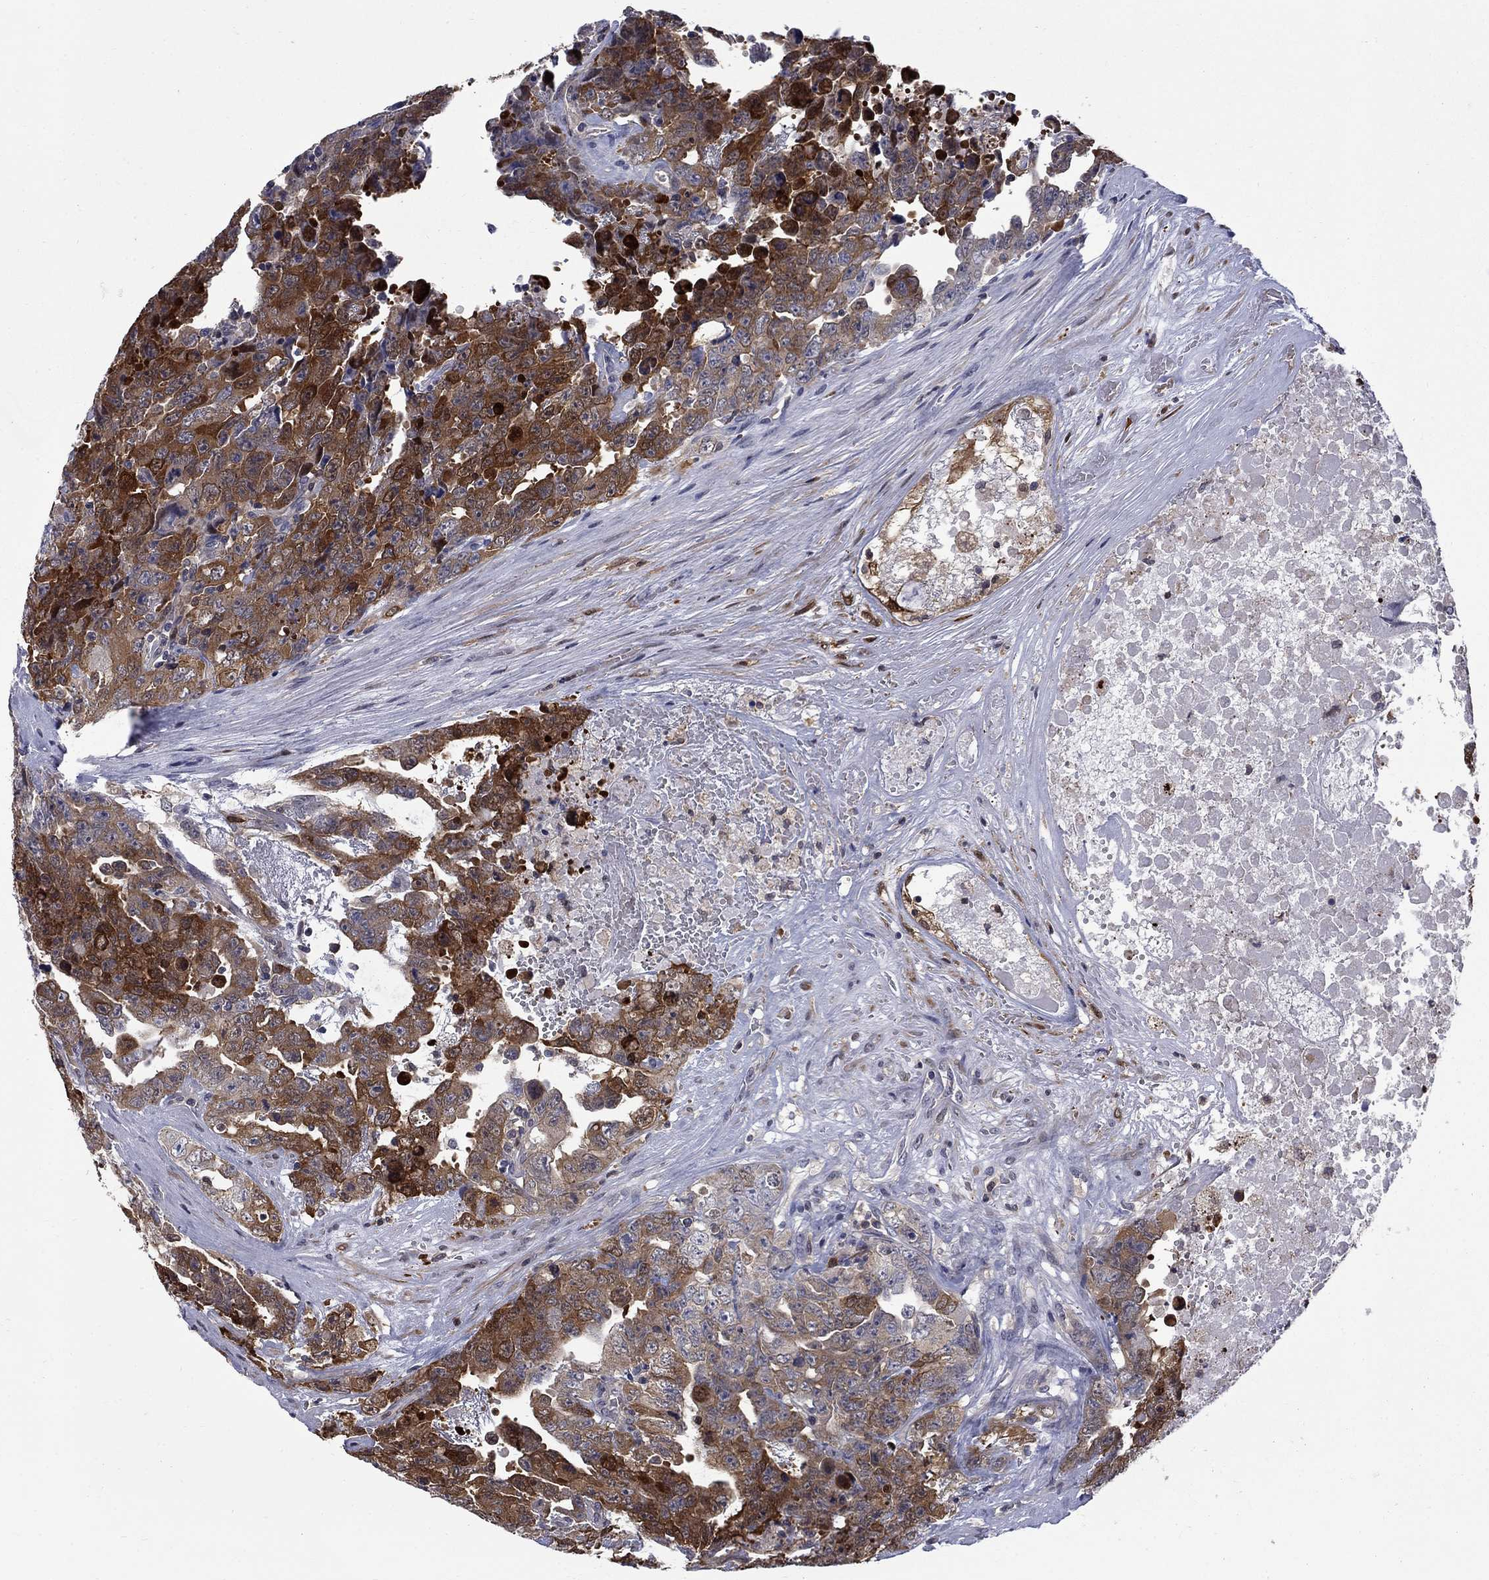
{"staining": {"intensity": "strong", "quantity": ">75%", "location": "cytoplasmic/membranous"}, "tissue": "testis cancer", "cell_type": "Tumor cells", "image_type": "cancer", "snomed": [{"axis": "morphology", "description": "Carcinoma, Embryonal, NOS"}, {"axis": "topography", "description": "Testis"}], "caption": "Testis embryonal carcinoma tissue displays strong cytoplasmic/membranous staining in approximately >75% of tumor cells, visualized by immunohistochemistry.", "gene": "HKDC1", "patient": {"sex": "male", "age": 24}}